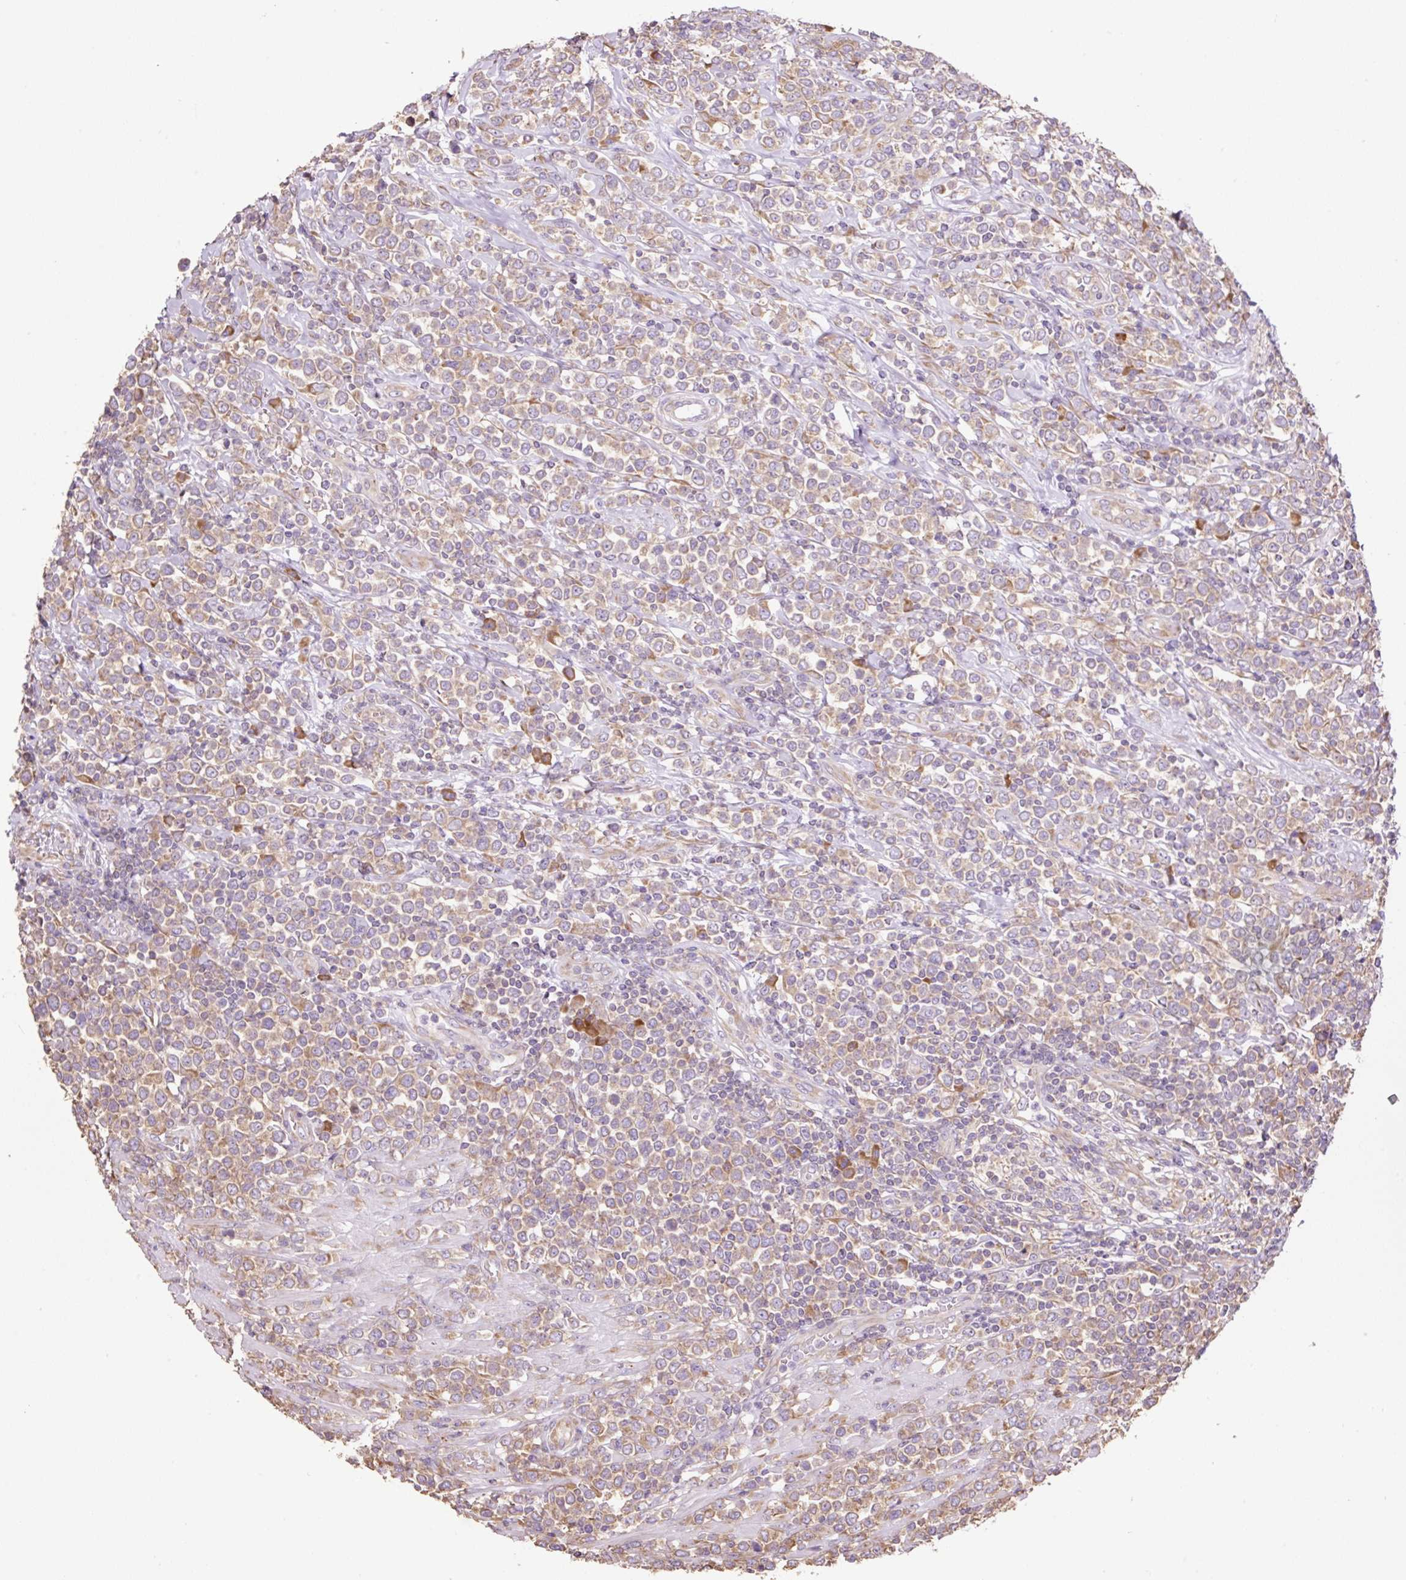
{"staining": {"intensity": "moderate", "quantity": "25%-75%", "location": "cytoplasmic/membranous"}, "tissue": "lymphoma", "cell_type": "Tumor cells", "image_type": "cancer", "snomed": [{"axis": "morphology", "description": "Malignant lymphoma, non-Hodgkin's type, High grade"}, {"axis": "topography", "description": "Soft tissue"}], "caption": "High-grade malignant lymphoma, non-Hodgkin's type tissue shows moderate cytoplasmic/membranous positivity in about 25%-75% of tumor cells, visualized by immunohistochemistry. The staining is performed using DAB (3,3'-diaminobenzidine) brown chromogen to label protein expression. The nuclei are counter-stained blue using hematoxylin.", "gene": "RPS23", "patient": {"sex": "female", "age": 56}}